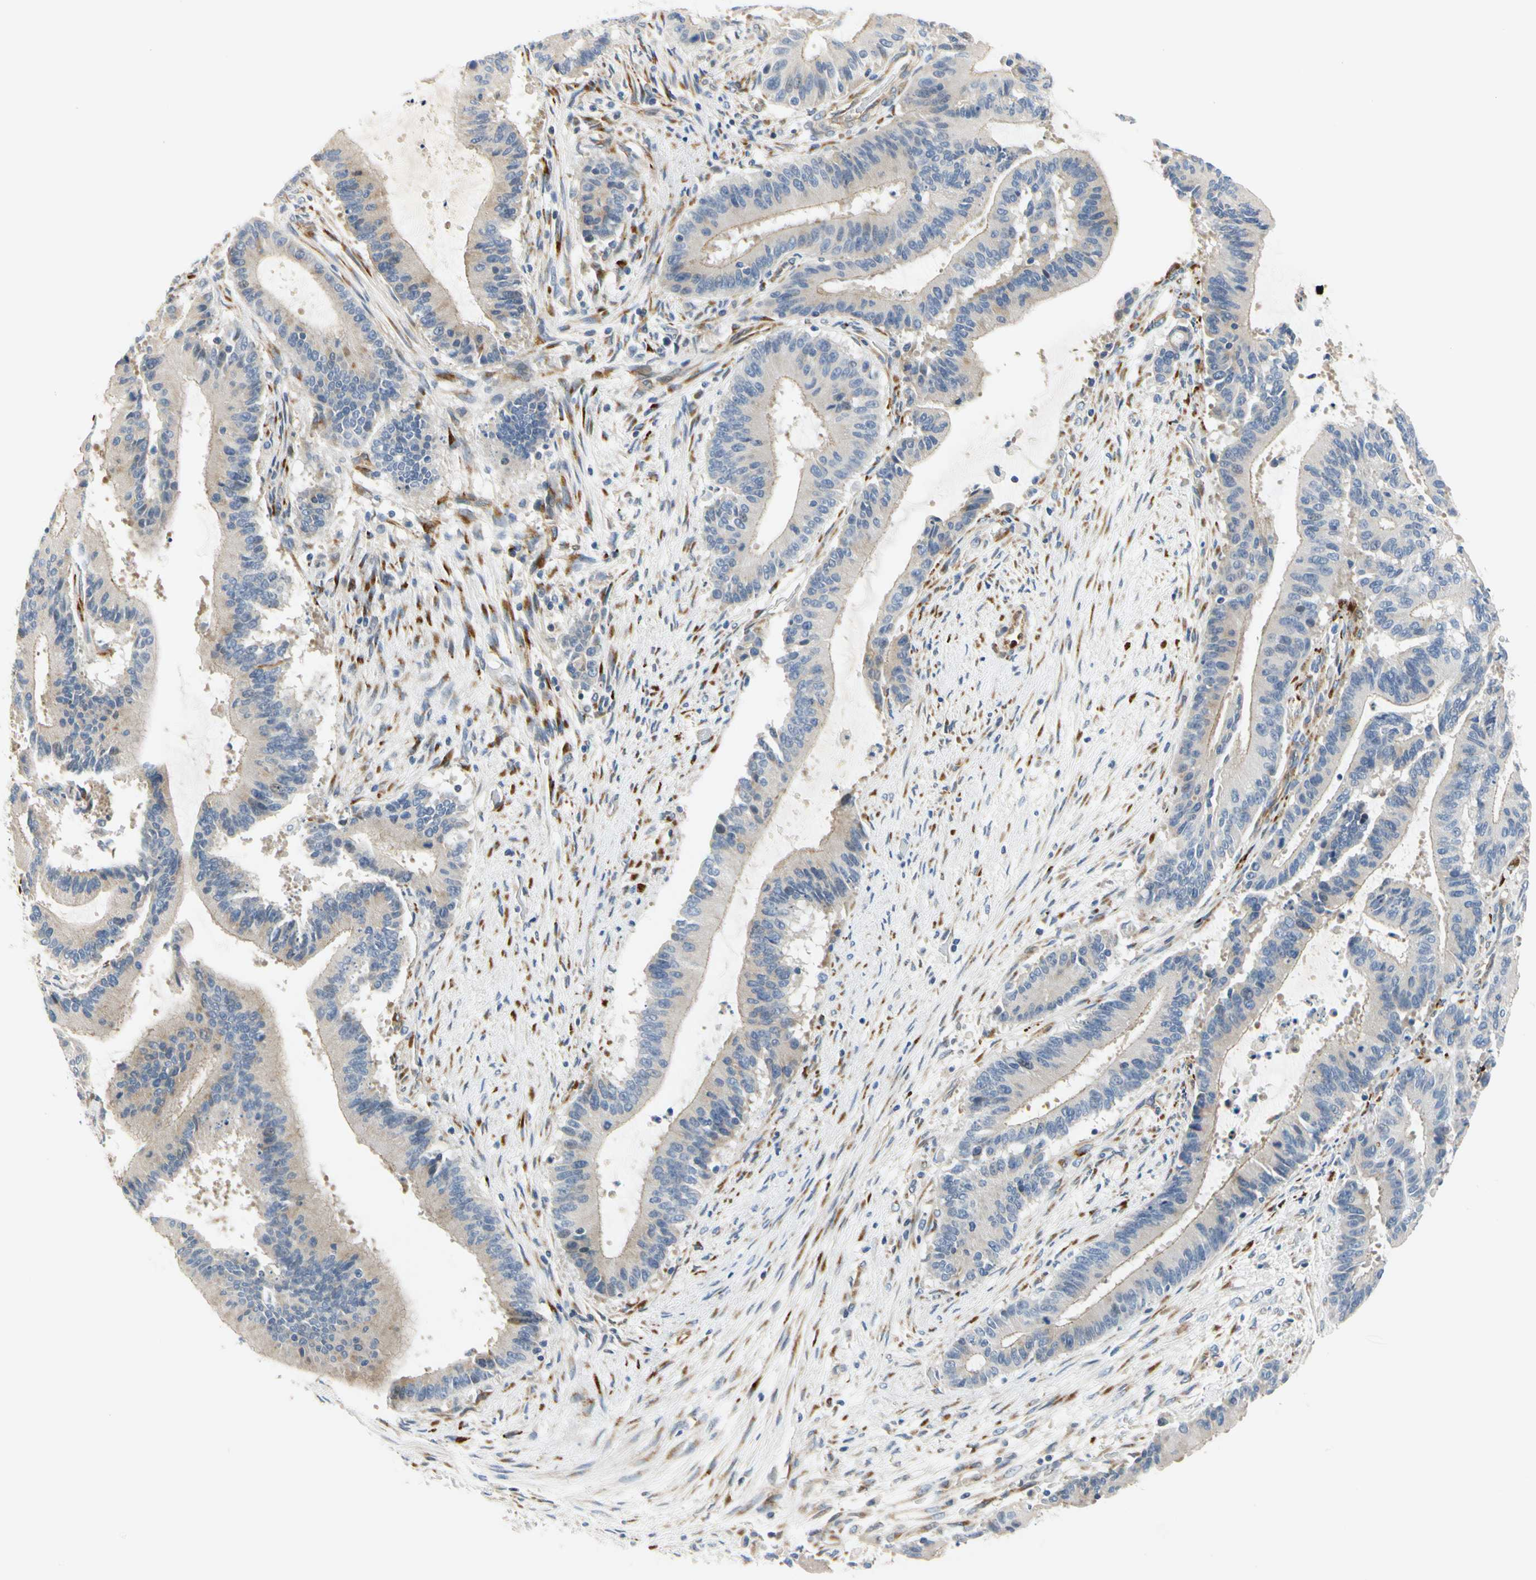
{"staining": {"intensity": "weak", "quantity": "<25%", "location": "cytoplasmic/membranous"}, "tissue": "liver cancer", "cell_type": "Tumor cells", "image_type": "cancer", "snomed": [{"axis": "morphology", "description": "Cholangiocarcinoma"}, {"axis": "topography", "description": "Liver"}], "caption": "A histopathology image of human liver cancer (cholangiocarcinoma) is negative for staining in tumor cells.", "gene": "ZNF236", "patient": {"sex": "female", "age": 73}}